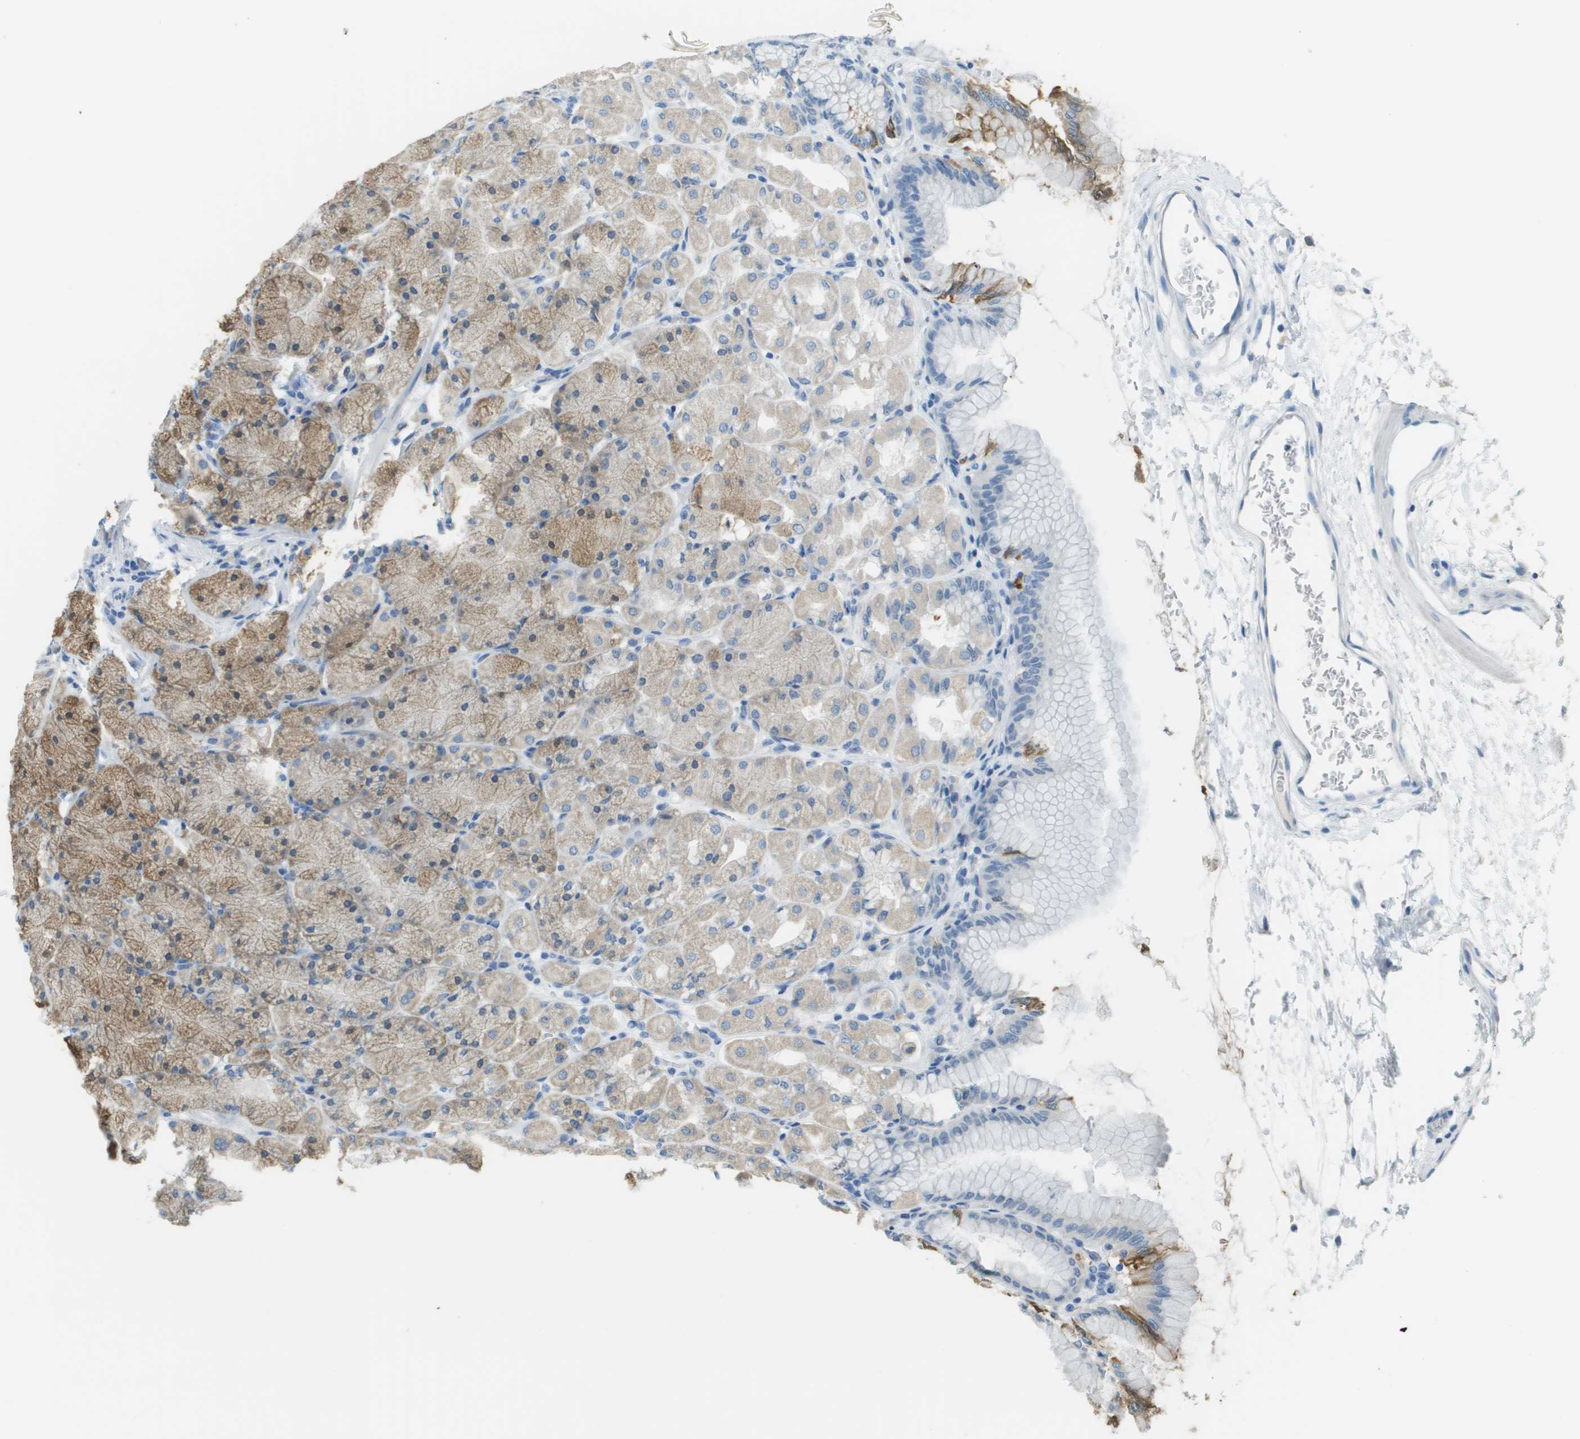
{"staining": {"intensity": "weak", "quantity": ">75%", "location": "cytoplasmic/membranous"}, "tissue": "stomach", "cell_type": "Glandular cells", "image_type": "normal", "snomed": [{"axis": "morphology", "description": "Normal tissue, NOS"}, {"axis": "topography", "description": "Stomach, upper"}], "caption": "Benign stomach shows weak cytoplasmic/membranous expression in approximately >75% of glandular cells, visualized by immunohistochemistry.", "gene": "PTGDR2", "patient": {"sex": "female", "age": 56}}